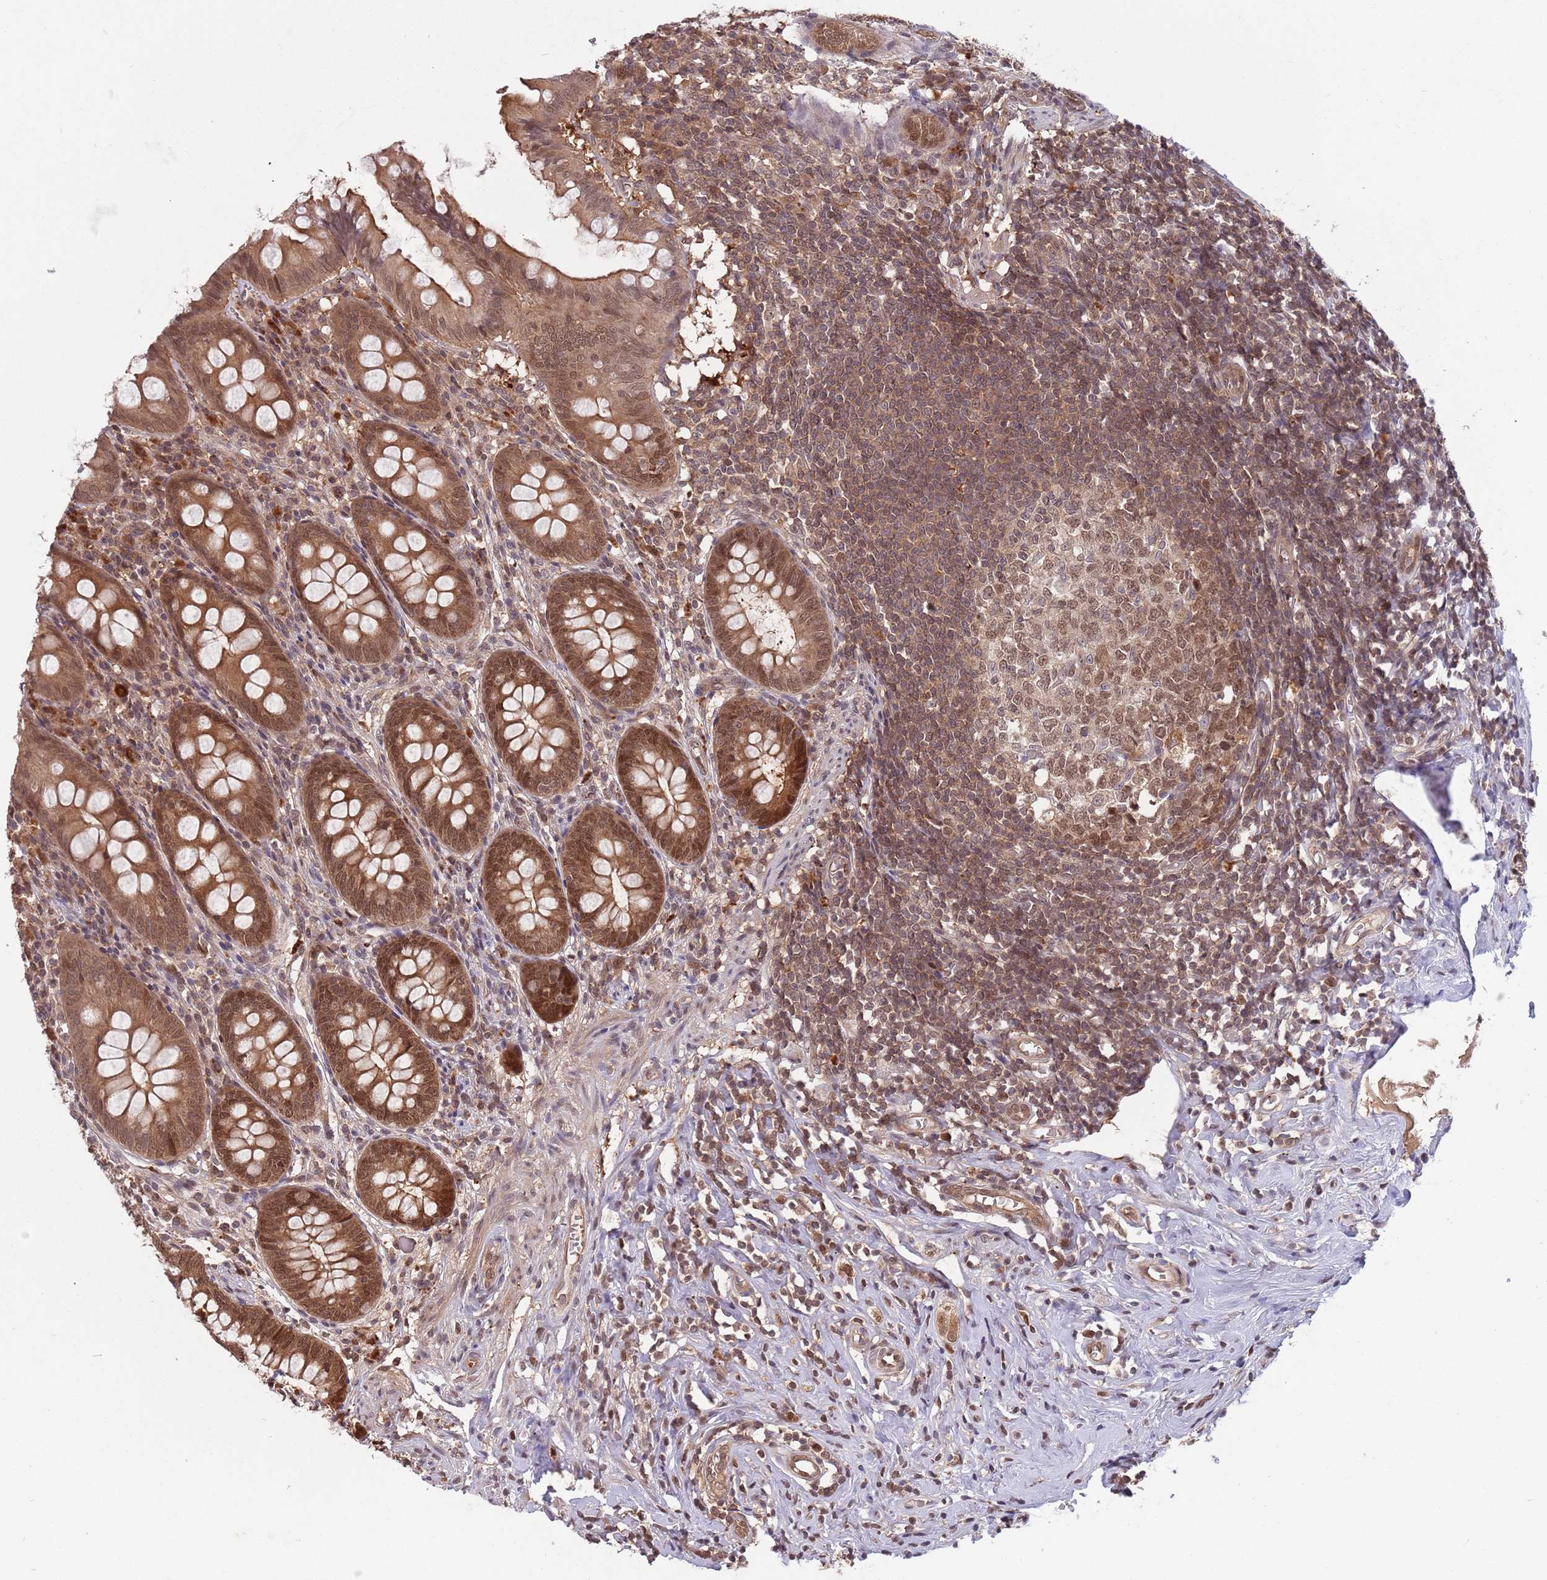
{"staining": {"intensity": "moderate", "quantity": ">75%", "location": "cytoplasmic/membranous,nuclear"}, "tissue": "appendix", "cell_type": "Glandular cells", "image_type": "normal", "snomed": [{"axis": "morphology", "description": "Normal tissue, NOS"}, {"axis": "topography", "description": "Appendix"}], "caption": "High-magnification brightfield microscopy of unremarkable appendix stained with DAB (3,3'-diaminobenzidine) (brown) and counterstained with hematoxylin (blue). glandular cells exhibit moderate cytoplasmic/membranous,nuclear positivity is identified in approximately>75% of cells.", "gene": "SALL1", "patient": {"sex": "female", "age": 51}}